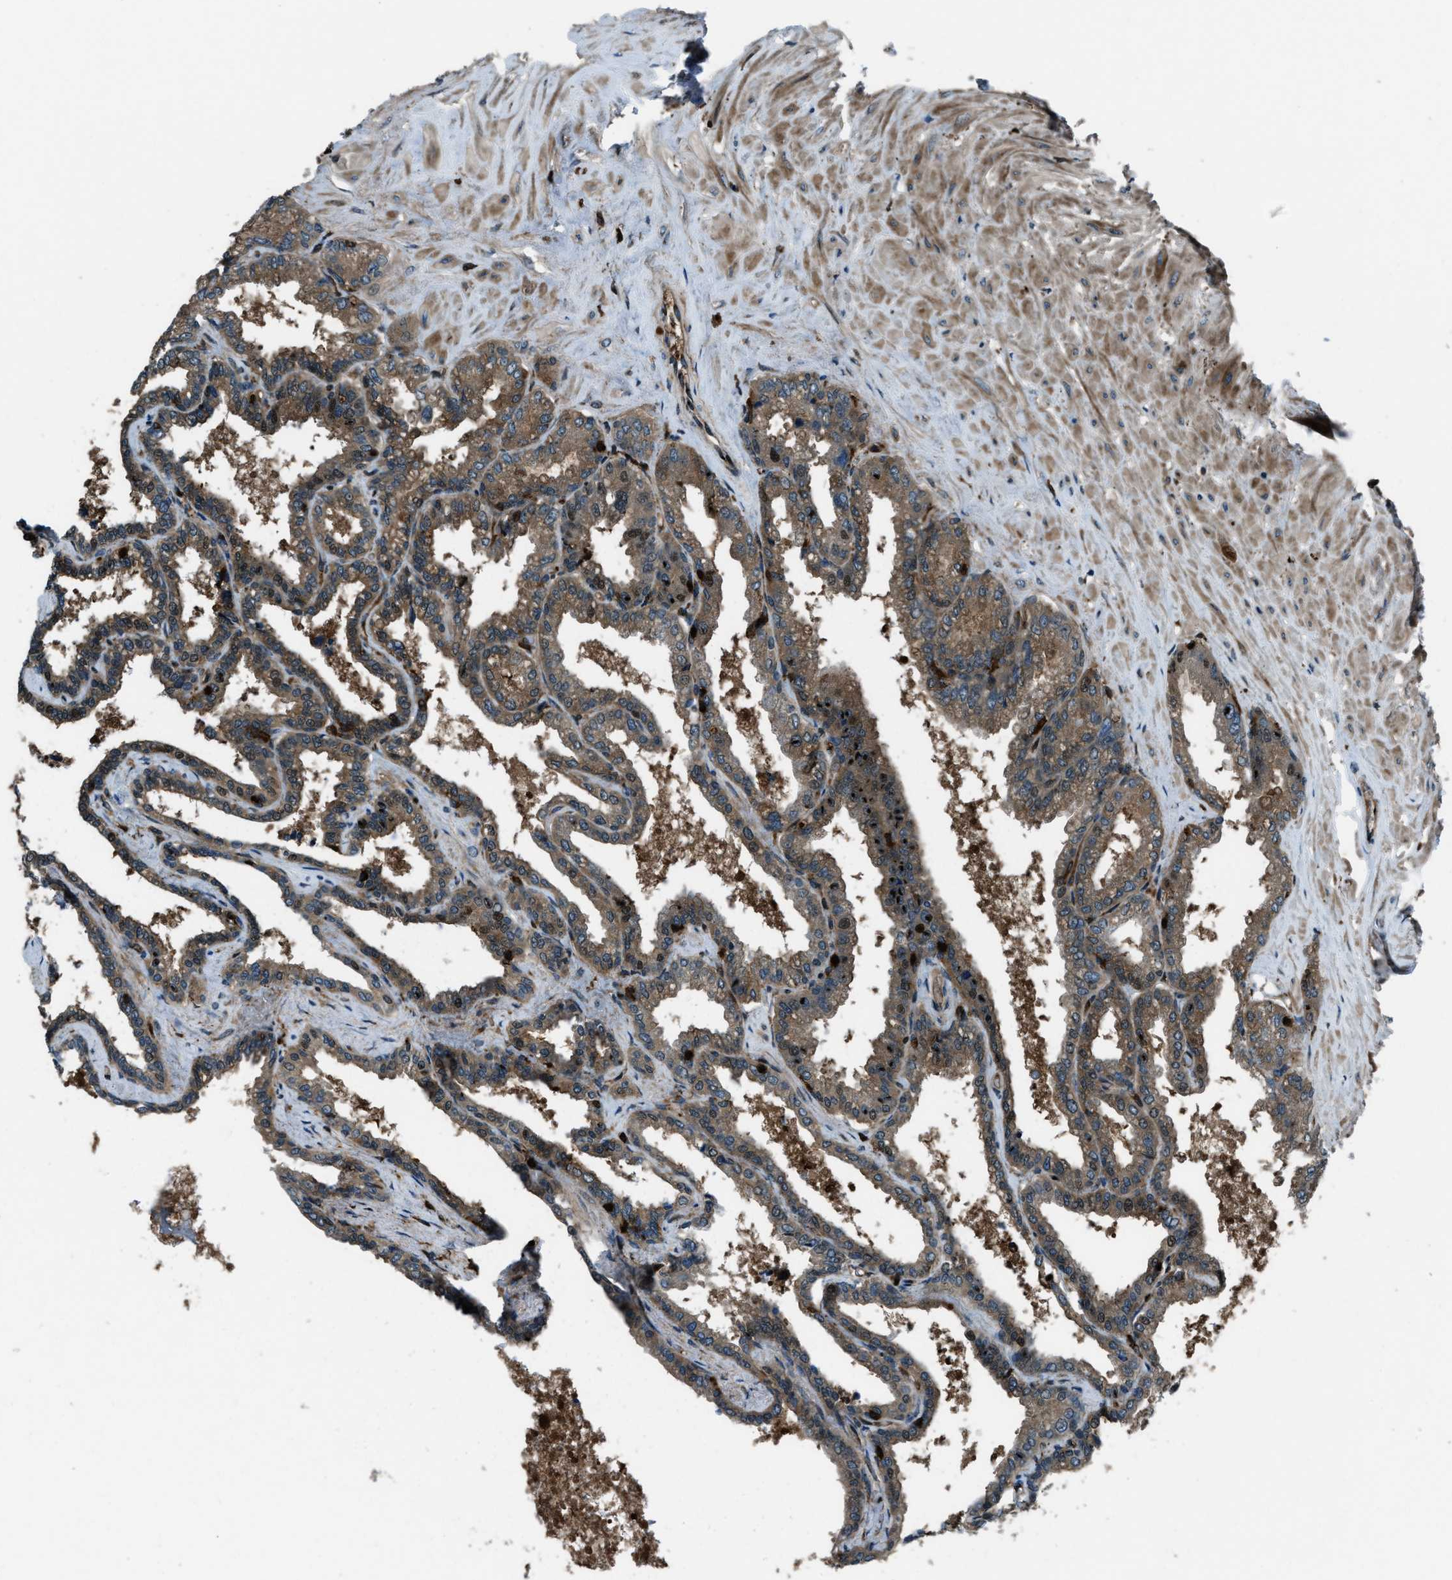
{"staining": {"intensity": "moderate", "quantity": ">75%", "location": "cytoplasmic/membranous"}, "tissue": "seminal vesicle", "cell_type": "Glandular cells", "image_type": "normal", "snomed": [{"axis": "morphology", "description": "Normal tissue, NOS"}, {"axis": "topography", "description": "Seminal veicle"}], "caption": "DAB immunohistochemical staining of unremarkable human seminal vesicle exhibits moderate cytoplasmic/membranous protein positivity in about >75% of glandular cells. Using DAB (3,3'-diaminobenzidine) (brown) and hematoxylin (blue) stains, captured at high magnification using brightfield microscopy.", "gene": "SNX30", "patient": {"sex": "male", "age": 46}}